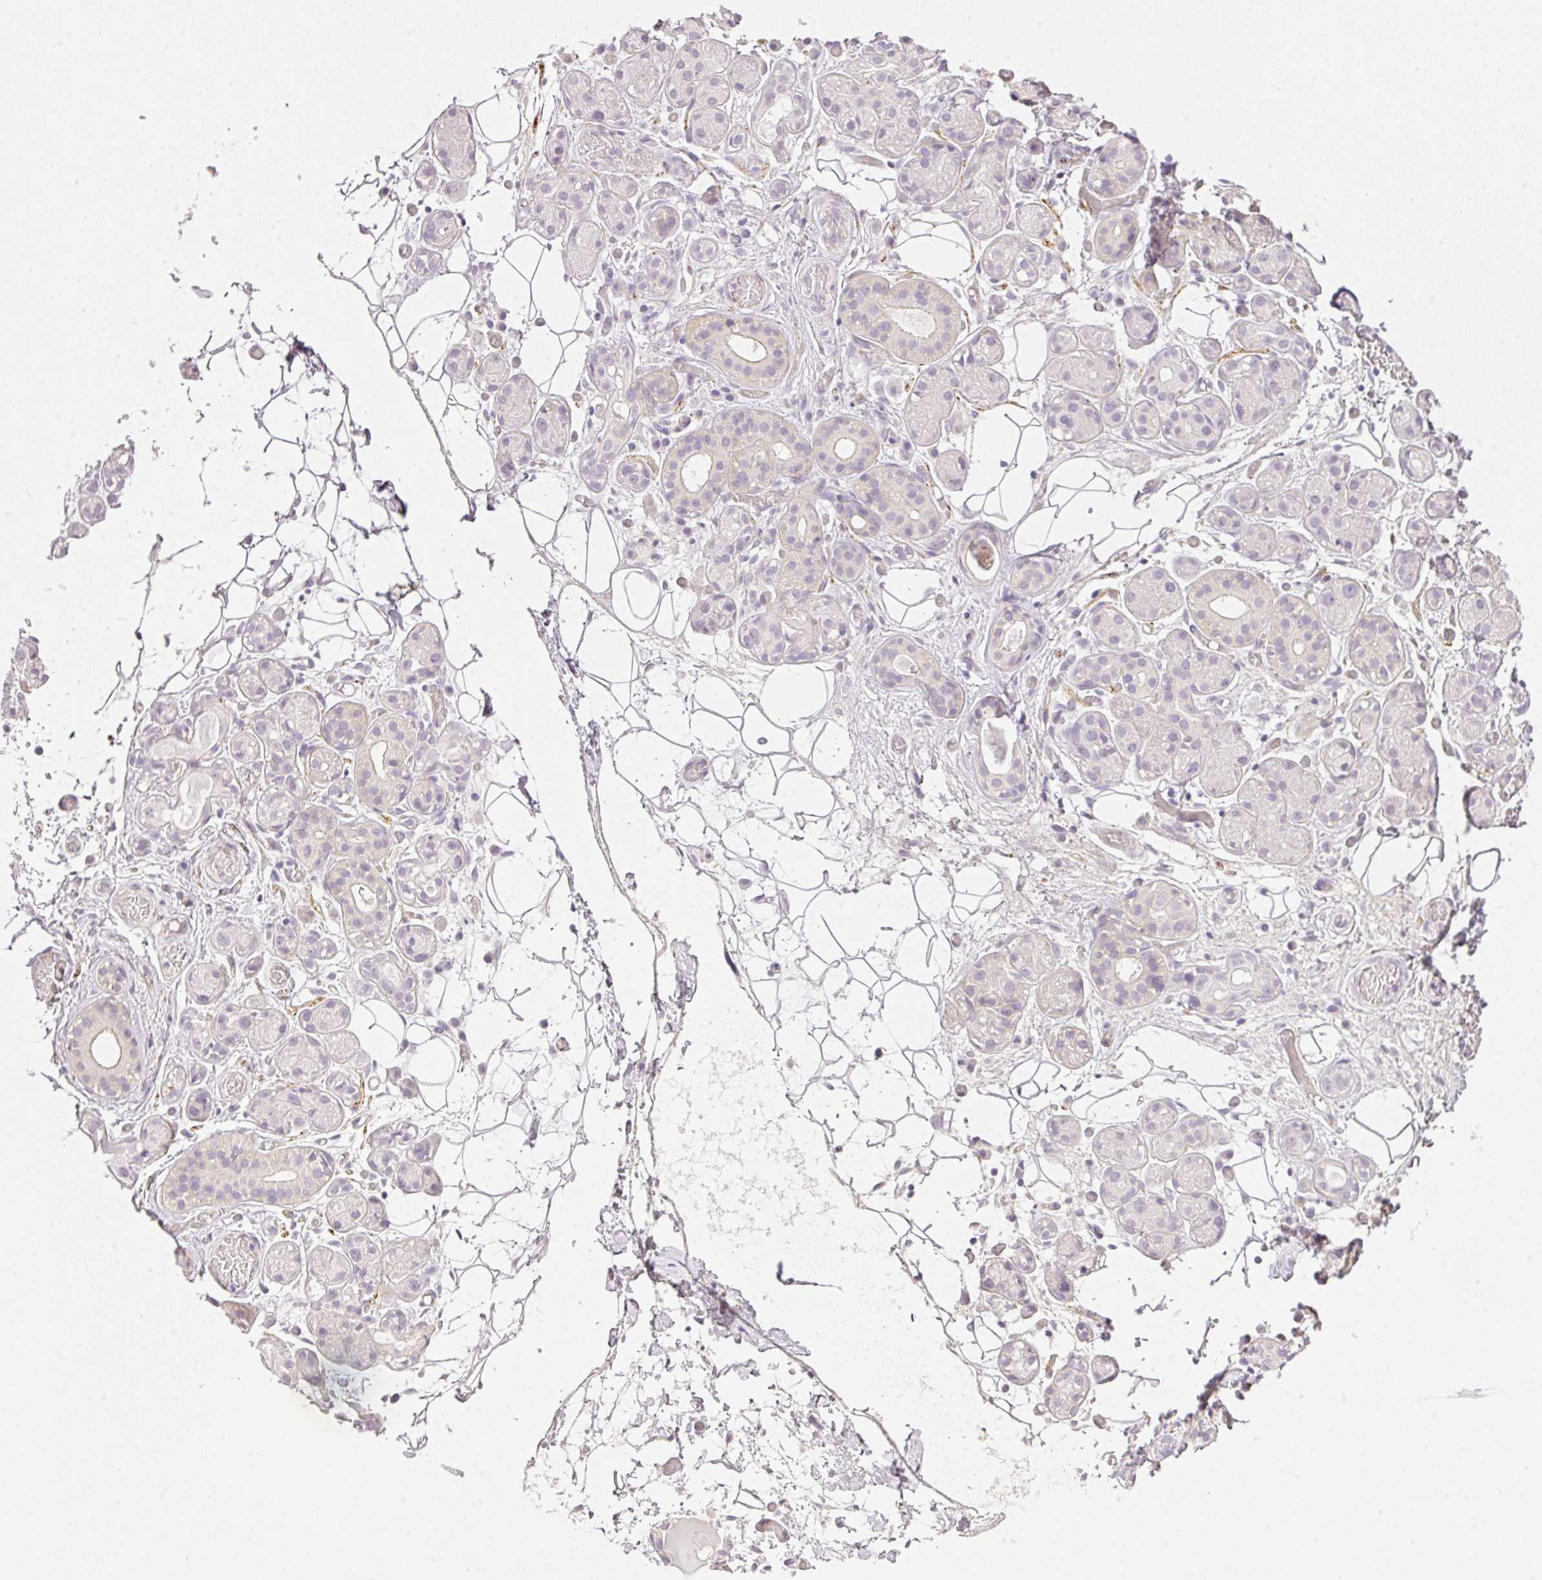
{"staining": {"intensity": "negative", "quantity": "none", "location": "none"}, "tissue": "salivary gland", "cell_type": "Glandular cells", "image_type": "normal", "snomed": [{"axis": "morphology", "description": "Normal tissue, NOS"}, {"axis": "topography", "description": "Salivary gland"}], "caption": "Immunohistochemistry of normal salivary gland exhibits no positivity in glandular cells. Brightfield microscopy of IHC stained with DAB (brown) and hematoxylin (blue), captured at high magnification.", "gene": "RAX2", "patient": {"sex": "male", "age": 82}}